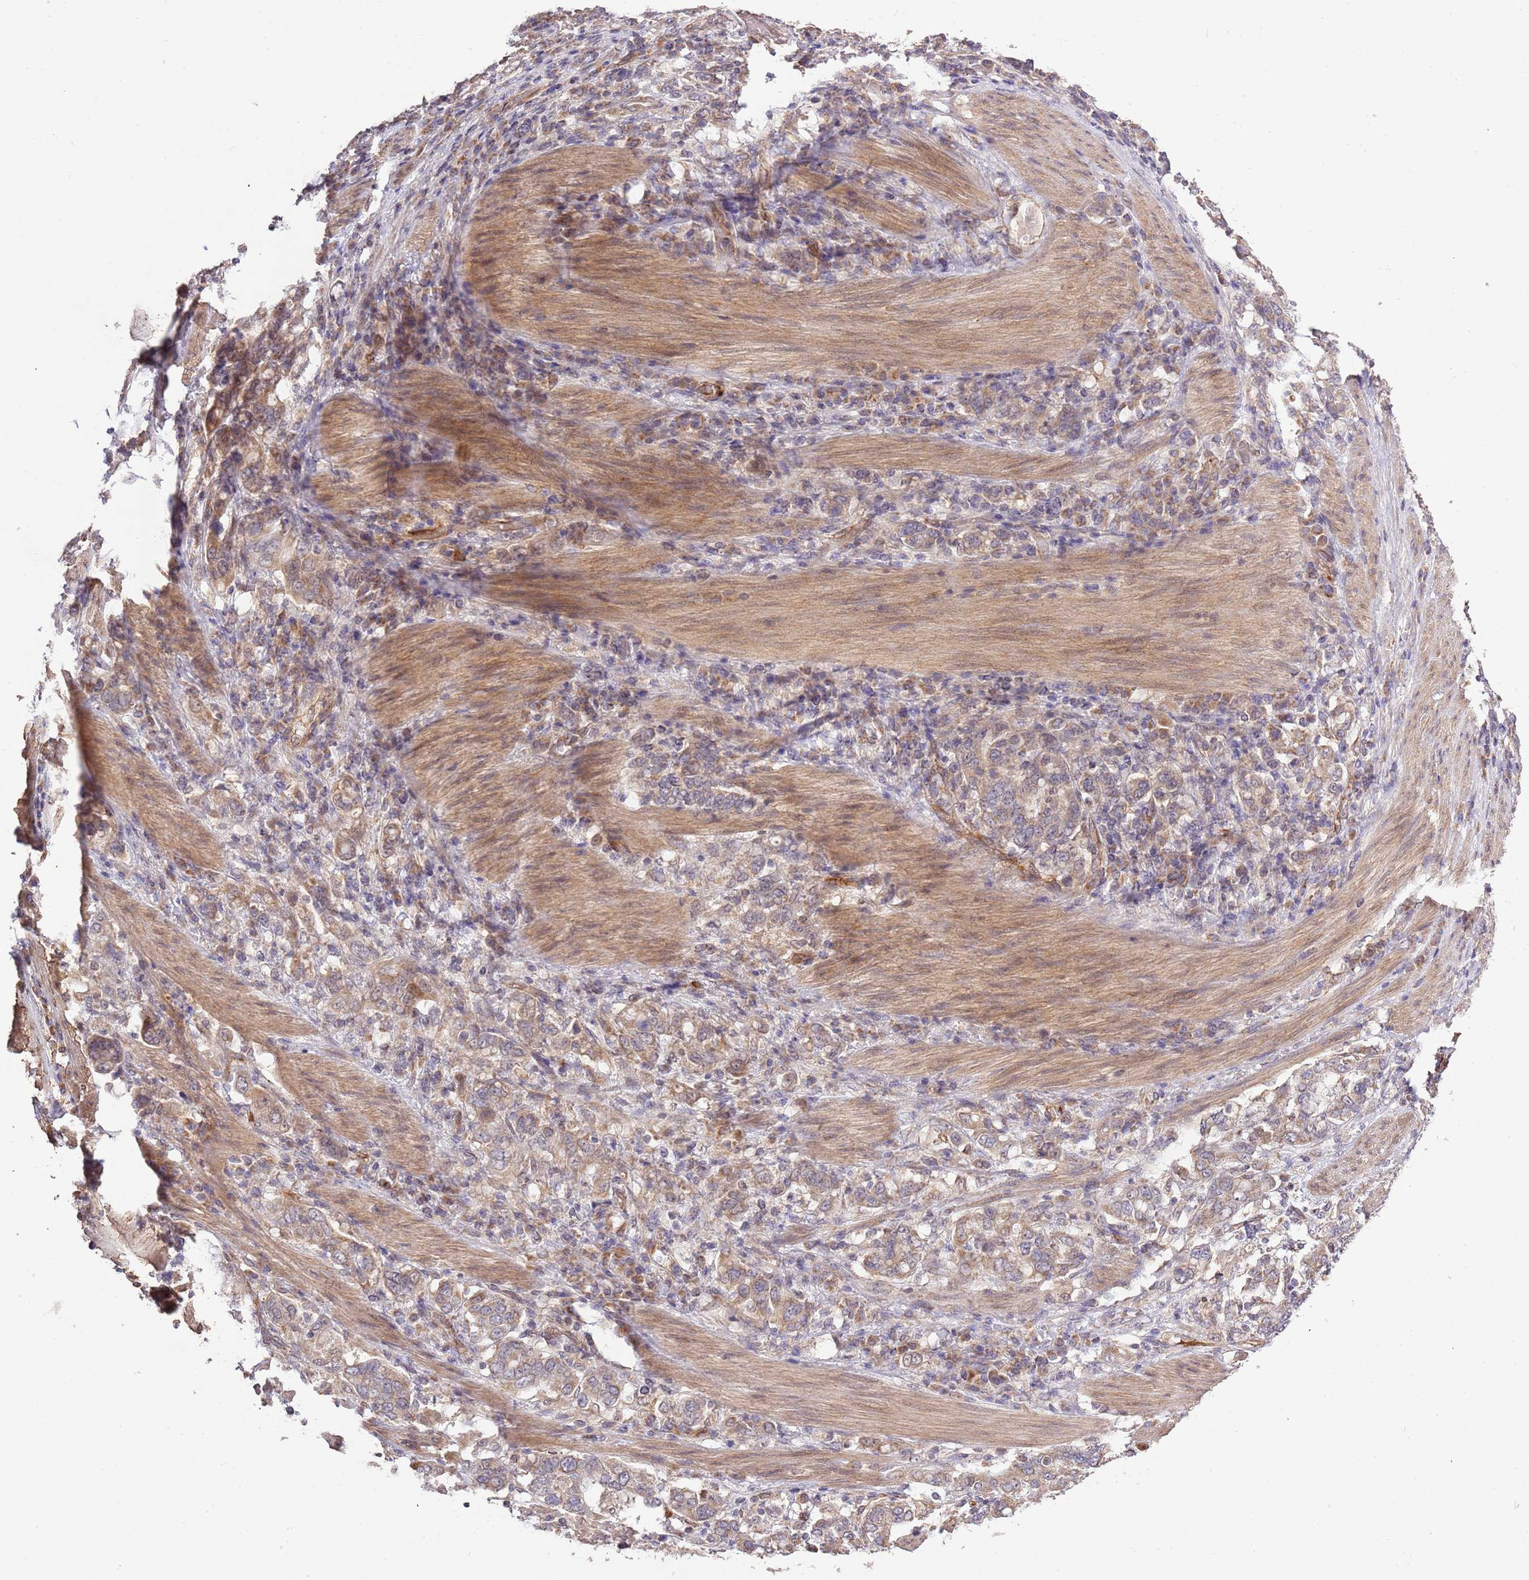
{"staining": {"intensity": "weak", "quantity": ">75%", "location": "cytoplasmic/membranous"}, "tissue": "stomach cancer", "cell_type": "Tumor cells", "image_type": "cancer", "snomed": [{"axis": "morphology", "description": "Adenocarcinoma, NOS"}, {"axis": "topography", "description": "Stomach, upper"}, {"axis": "topography", "description": "Stomach"}], "caption": "Immunohistochemical staining of human stomach adenocarcinoma demonstrates weak cytoplasmic/membranous protein staining in about >75% of tumor cells.", "gene": "IVD", "patient": {"sex": "male", "age": 62}}